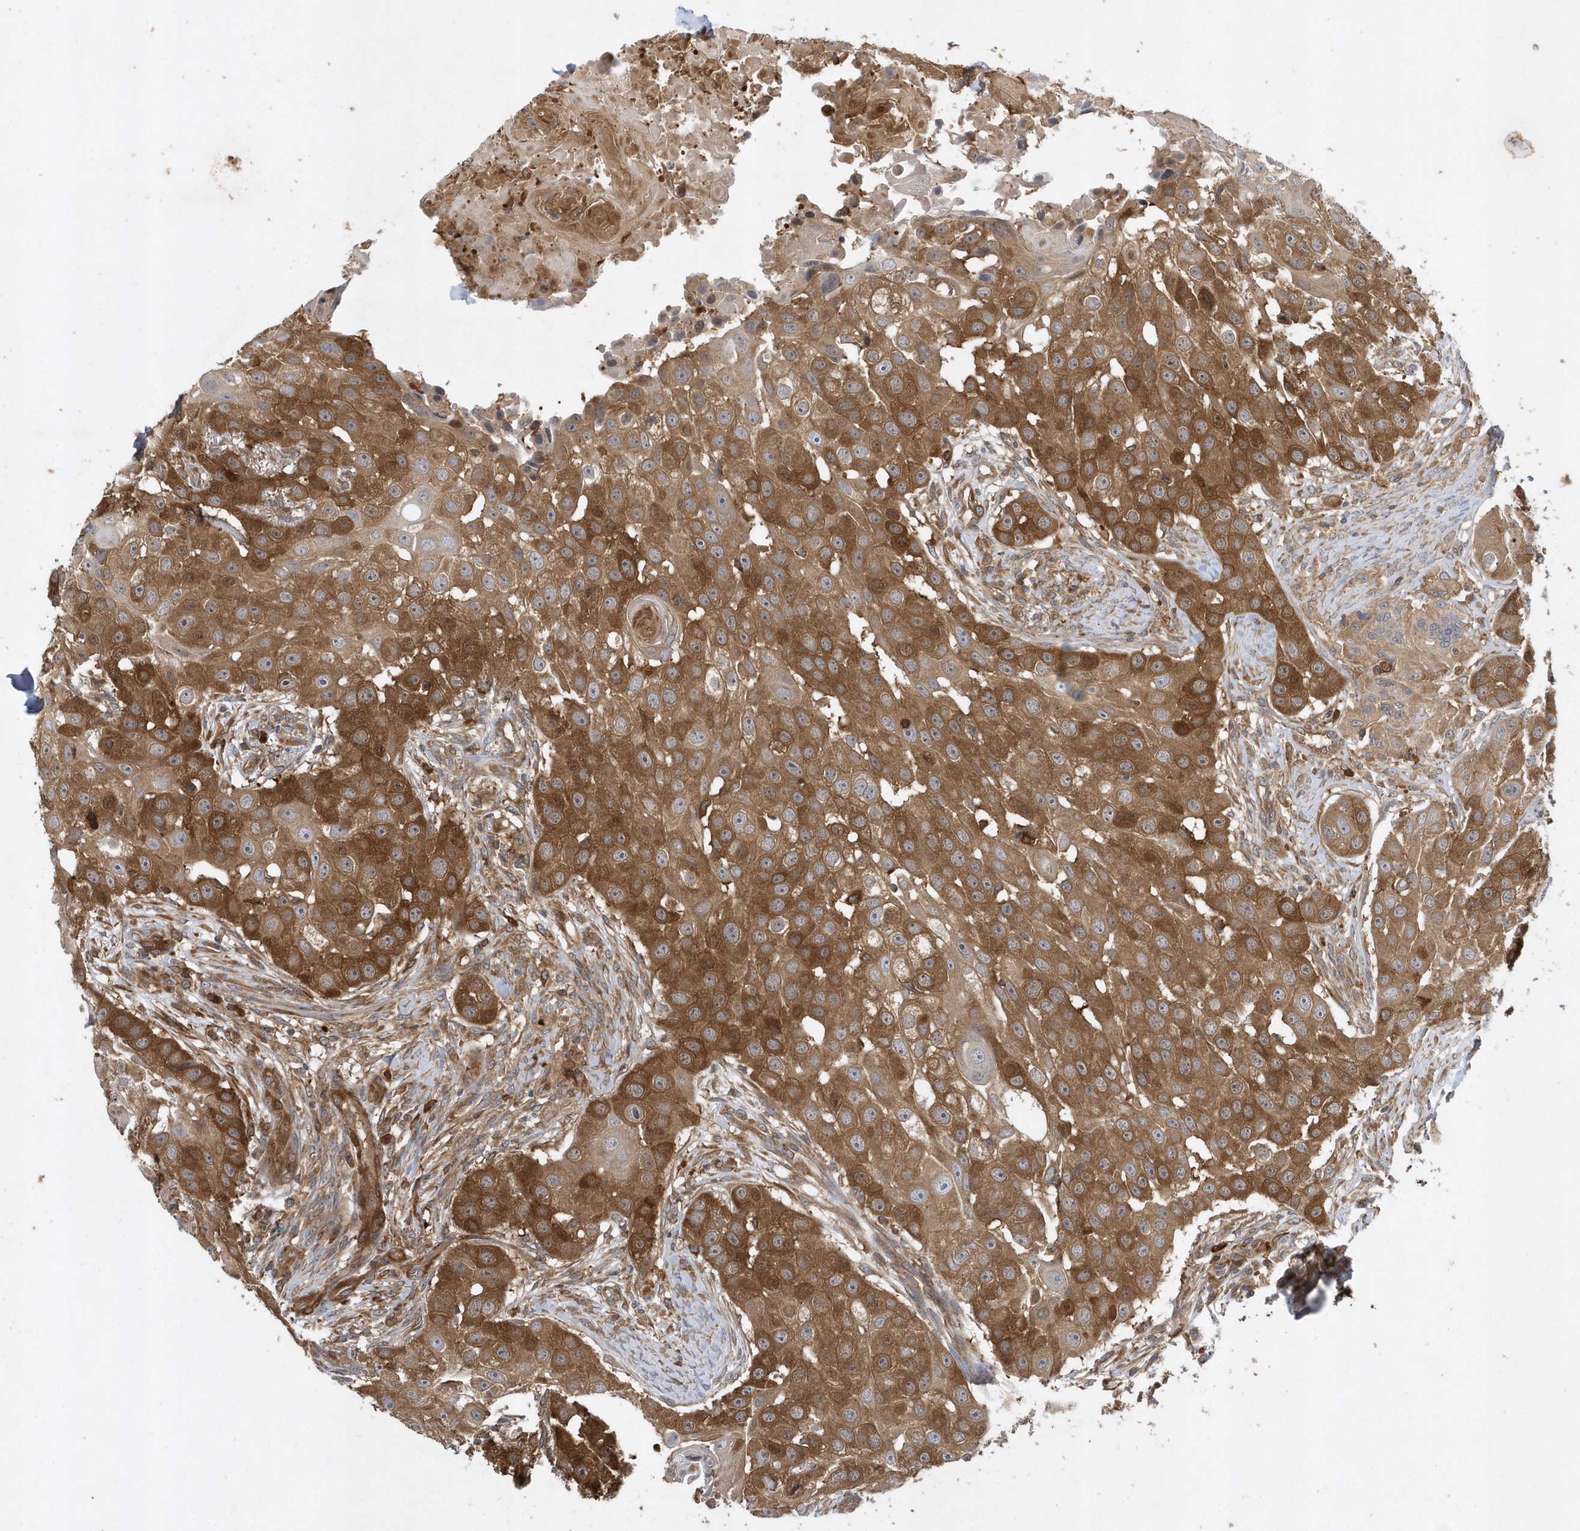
{"staining": {"intensity": "moderate", "quantity": ">75%", "location": "cytoplasmic/membranous"}, "tissue": "head and neck cancer", "cell_type": "Tumor cells", "image_type": "cancer", "snomed": [{"axis": "morphology", "description": "Normal tissue, NOS"}, {"axis": "morphology", "description": "Squamous cell carcinoma, NOS"}, {"axis": "topography", "description": "Skeletal muscle"}, {"axis": "topography", "description": "Head-Neck"}], "caption": "Human head and neck cancer stained with a protein marker displays moderate staining in tumor cells.", "gene": "PAICS", "patient": {"sex": "male", "age": 51}}